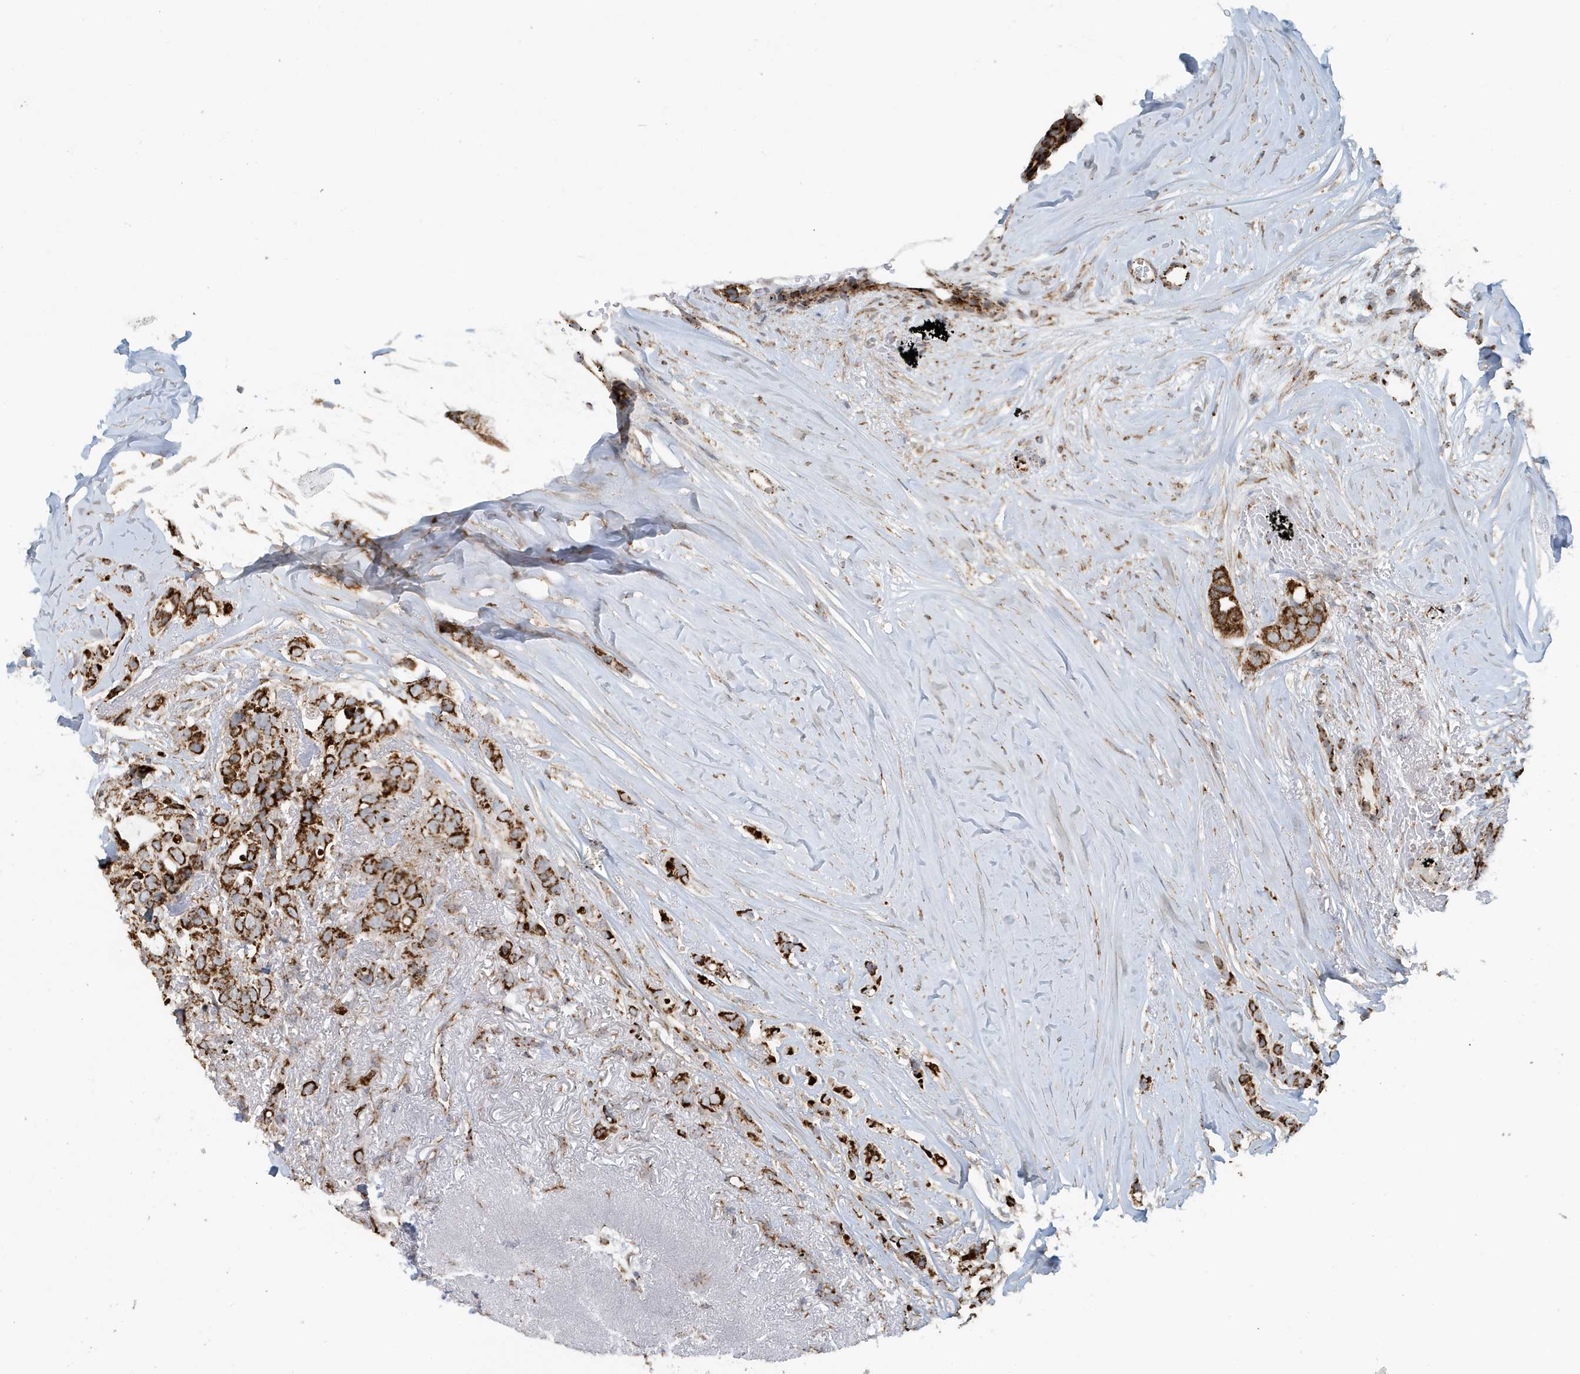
{"staining": {"intensity": "strong", "quantity": ">75%", "location": "cytoplasmic/membranous"}, "tissue": "breast cancer", "cell_type": "Tumor cells", "image_type": "cancer", "snomed": [{"axis": "morphology", "description": "Lobular carcinoma"}, {"axis": "topography", "description": "Breast"}], "caption": "An immunohistochemistry (IHC) micrograph of tumor tissue is shown. Protein staining in brown labels strong cytoplasmic/membranous positivity in breast cancer (lobular carcinoma) within tumor cells.", "gene": "MAN1A1", "patient": {"sex": "female", "age": 51}}